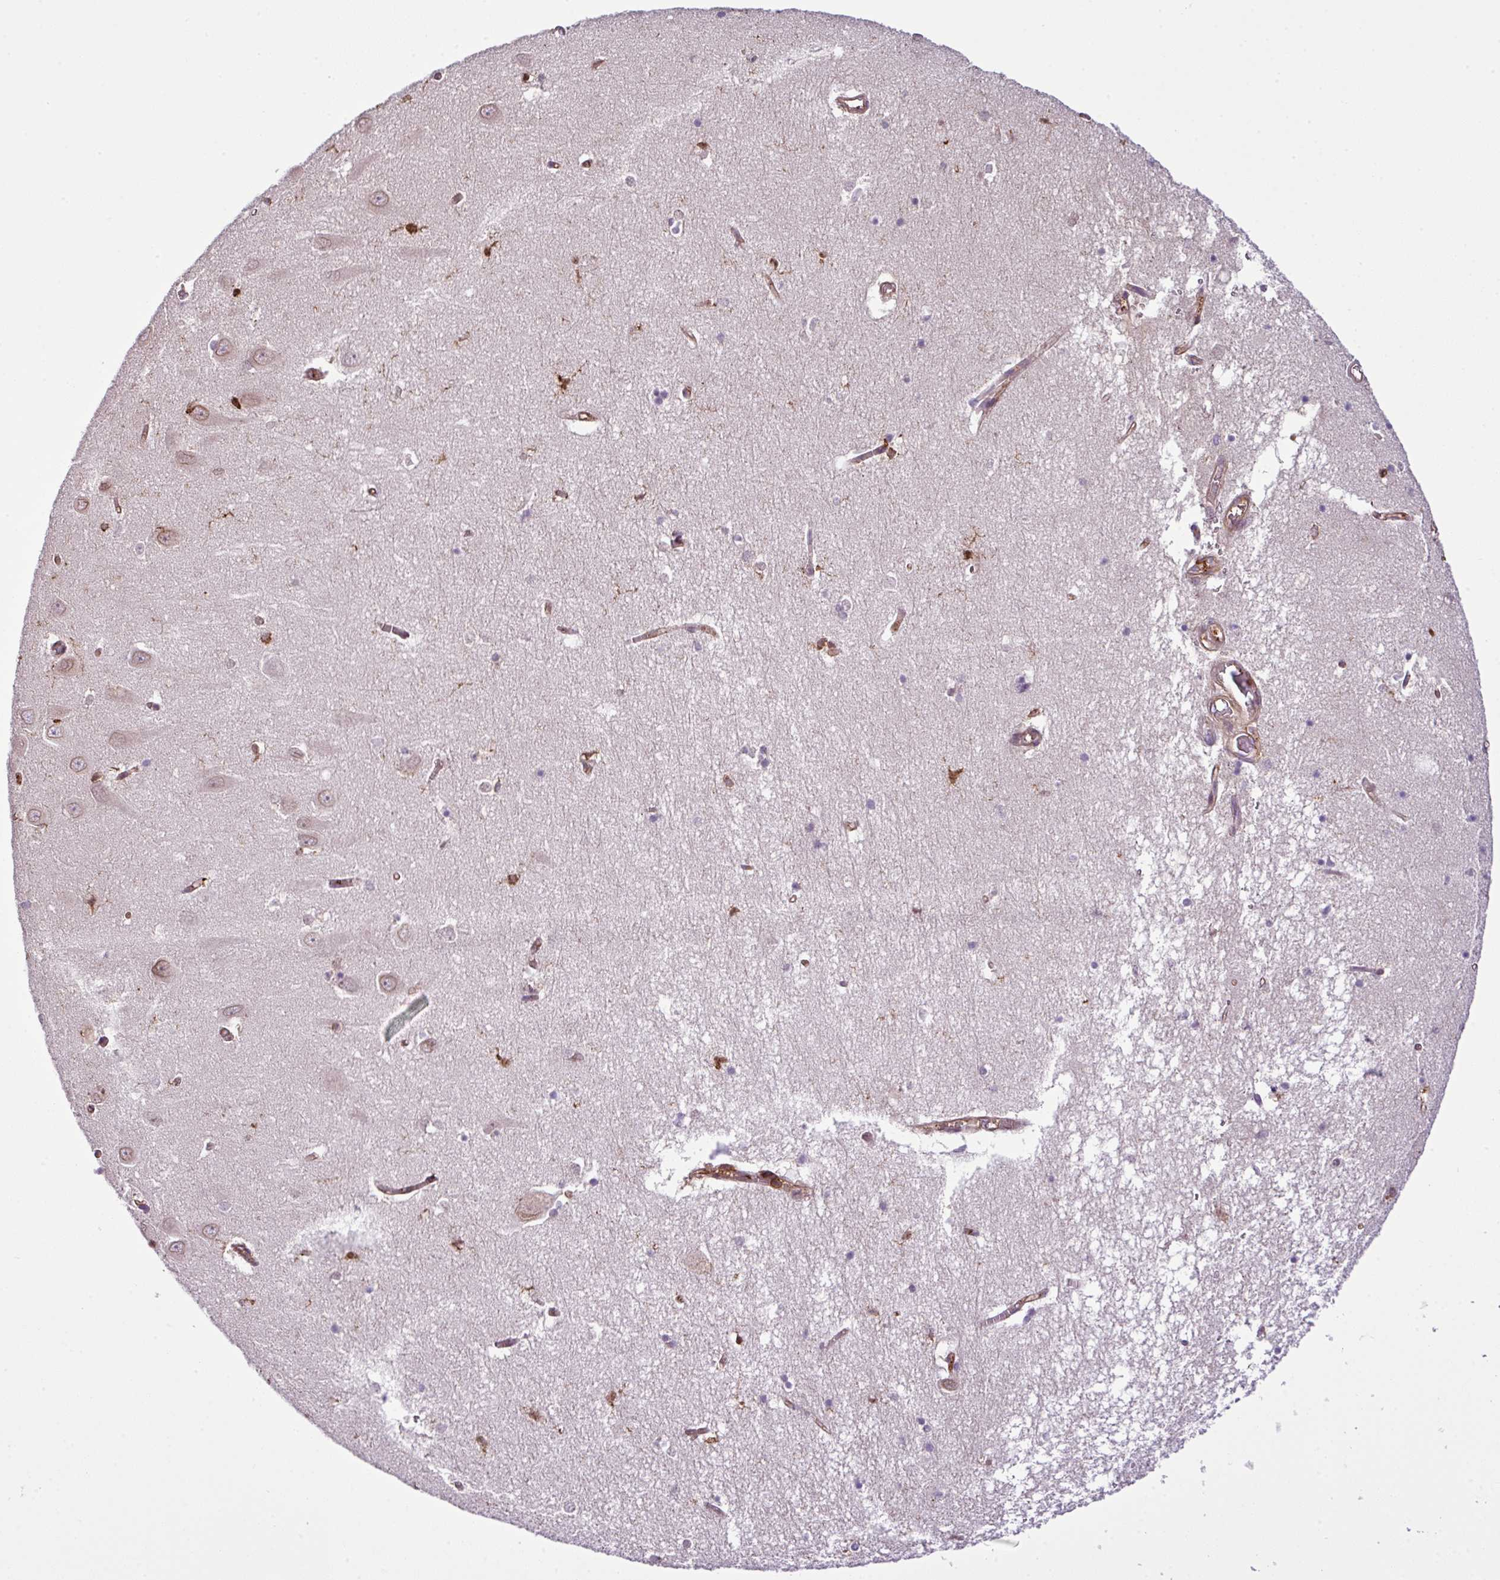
{"staining": {"intensity": "negative", "quantity": "none", "location": "none"}, "tissue": "hippocampus", "cell_type": "Glial cells", "image_type": "normal", "snomed": [{"axis": "morphology", "description": "Normal tissue, NOS"}, {"axis": "topography", "description": "Hippocampus"}], "caption": "A high-resolution image shows immunohistochemistry (IHC) staining of benign hippocampus, which exhibits no significant staining in glial cells.", "gene": "PGAP6", "patient": {"sex": "male", "age": 70}}